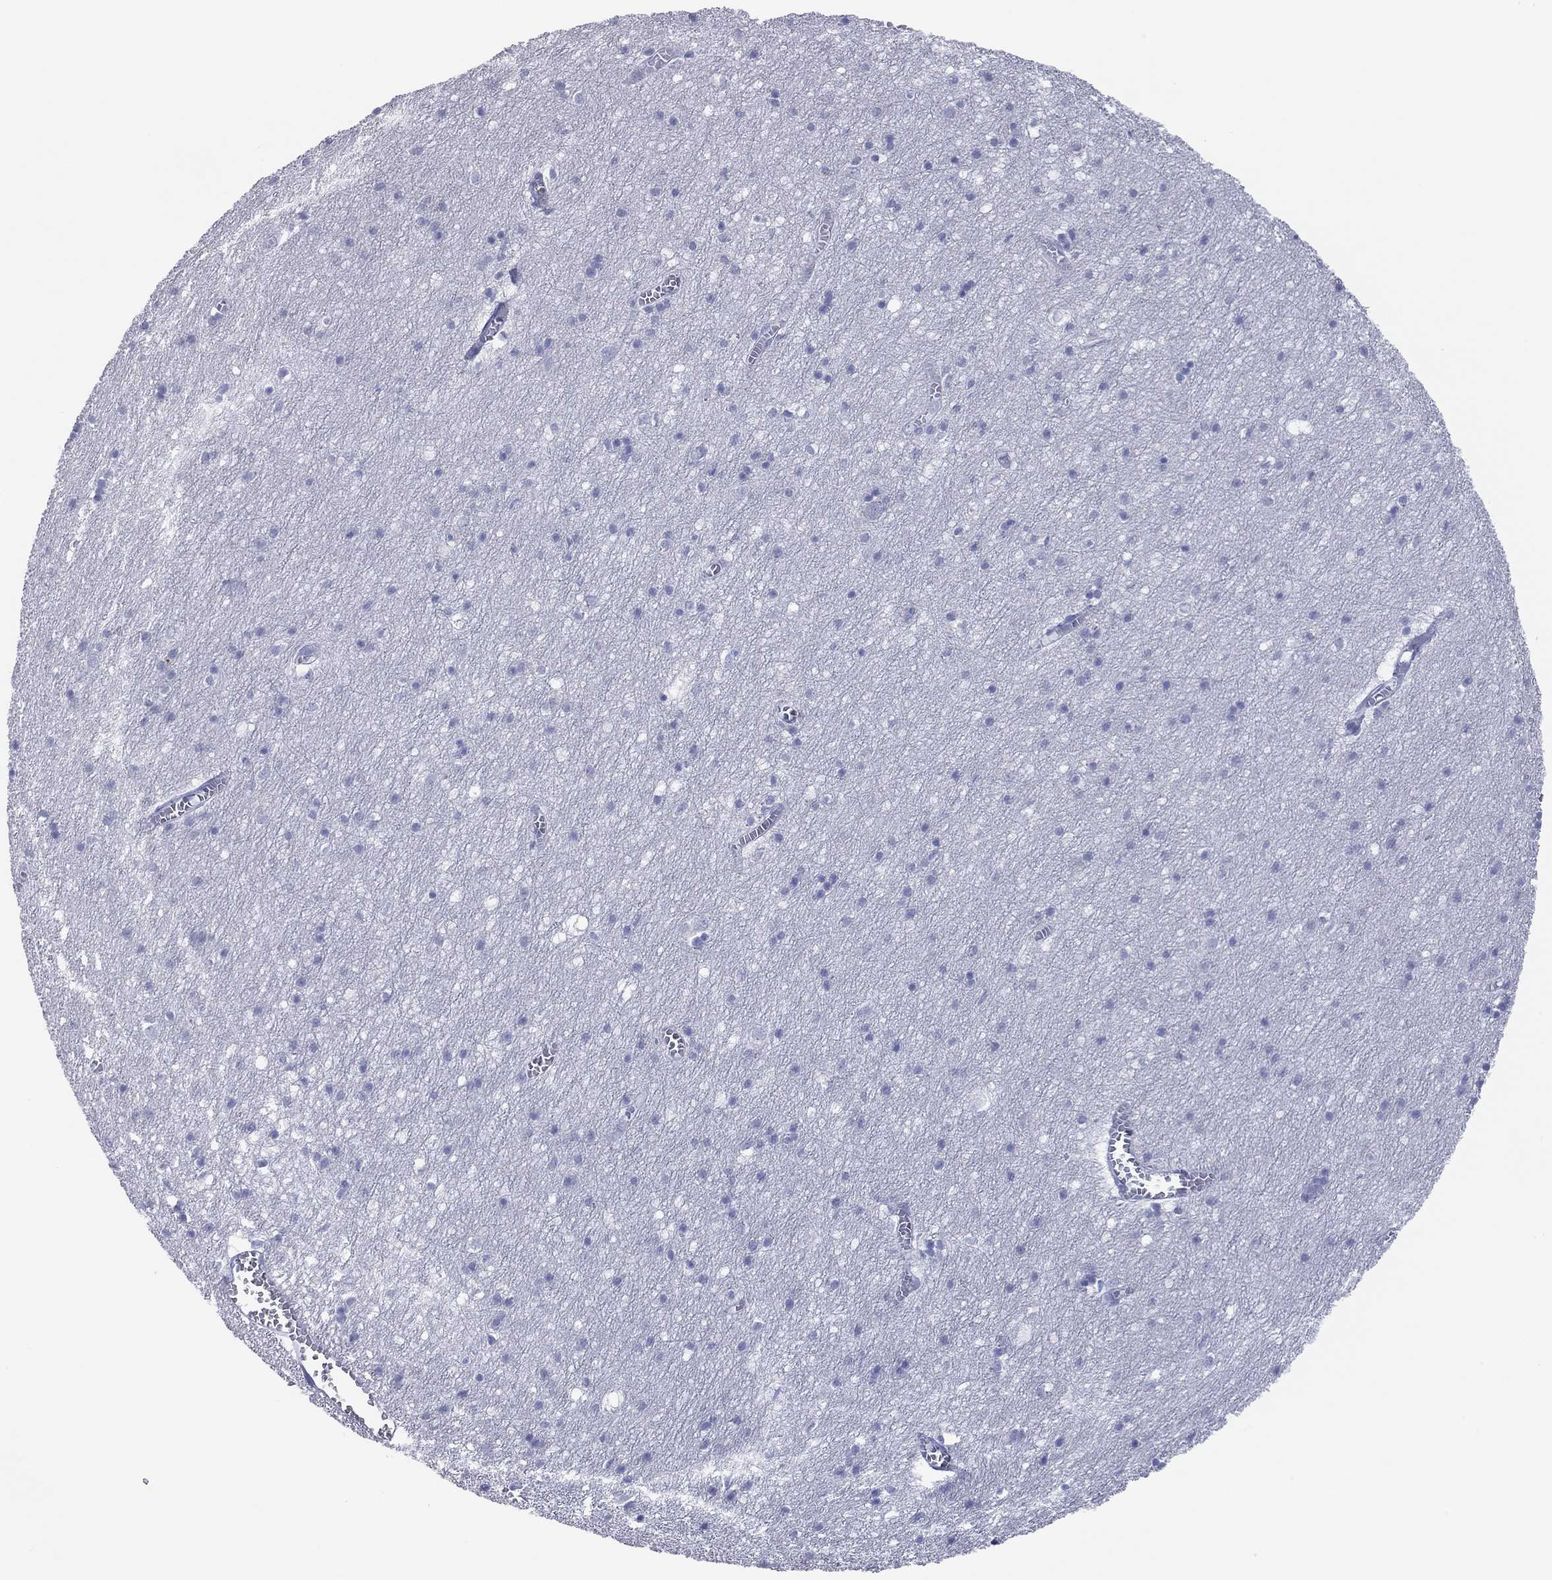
{"staining": {"intensity": "negative", "quantity": "none", "location": "none"}, "tissue": "cerebral cortex", "cell_type": "Endothelial cells", "image_type": "normal", "snomed": [{"axis": "morphology", "description": "Normal tissue, NOS"}, {"axis": "topography", "description": "Cerebral cortex"}], "caption": "Endothelial cells show no significant positivity in normal cerebral cortex. (Stains: DAB (3,3'-diaminobenzidine) immunohistochemistry (IHC) with hematoxylin counter stain, Microscopy: brightfield microscopy at high magnification).", "gene": "VSIG10", "patient": {"sex": "male", "age": 70}}